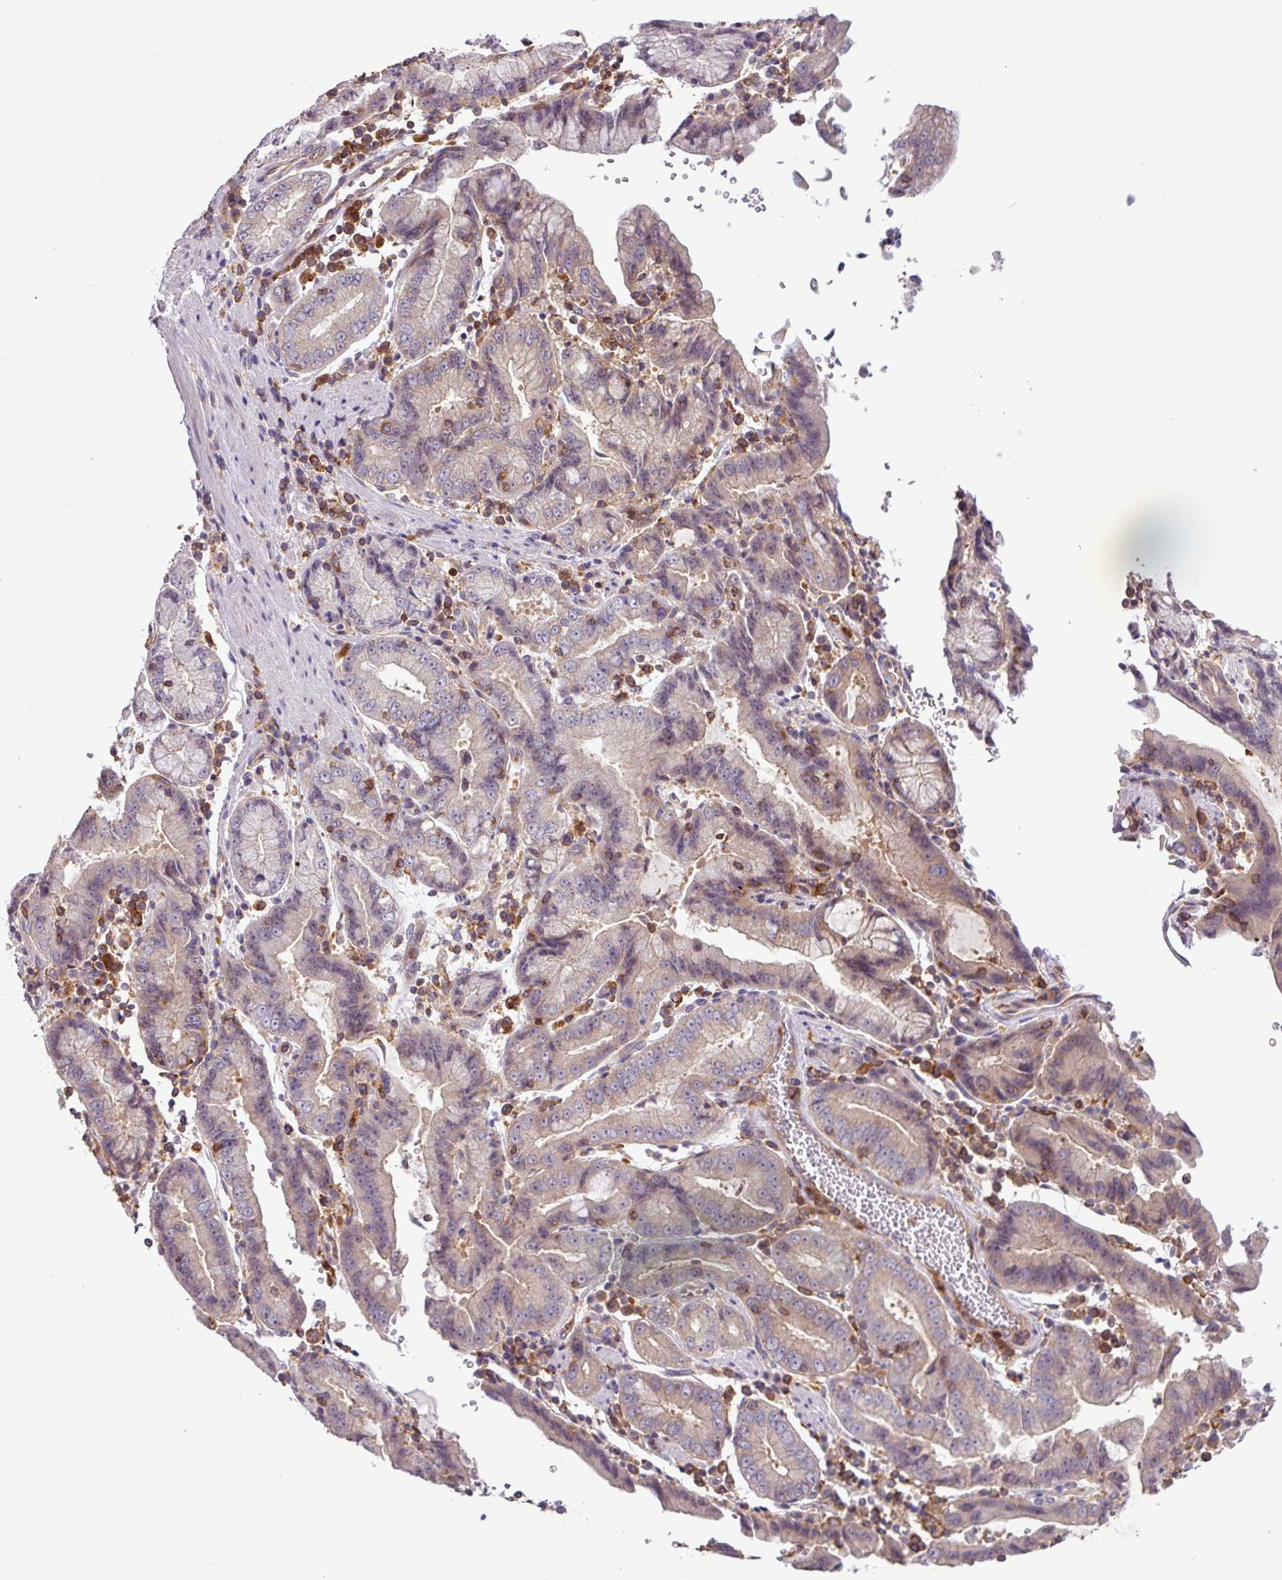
{"staining": {"intensity": "weak", "quantity": "<25%", "location": "cytoplasmic/membranous"}, "tissue": "stomach cancer", "cell_type": "Tumor cells", "image_type": "cancer", "snomed": [{"axis": "morphology", "description": "Adenocarcinoma, NOS"}, {"axis": "topography", "description": "Stomach"}], "caption": "Tumor cells are negative for protein expression in human stomach adenocarcinoma.", "gene": "ACTR3", "patient": {"sex": "male", "age": 62}}